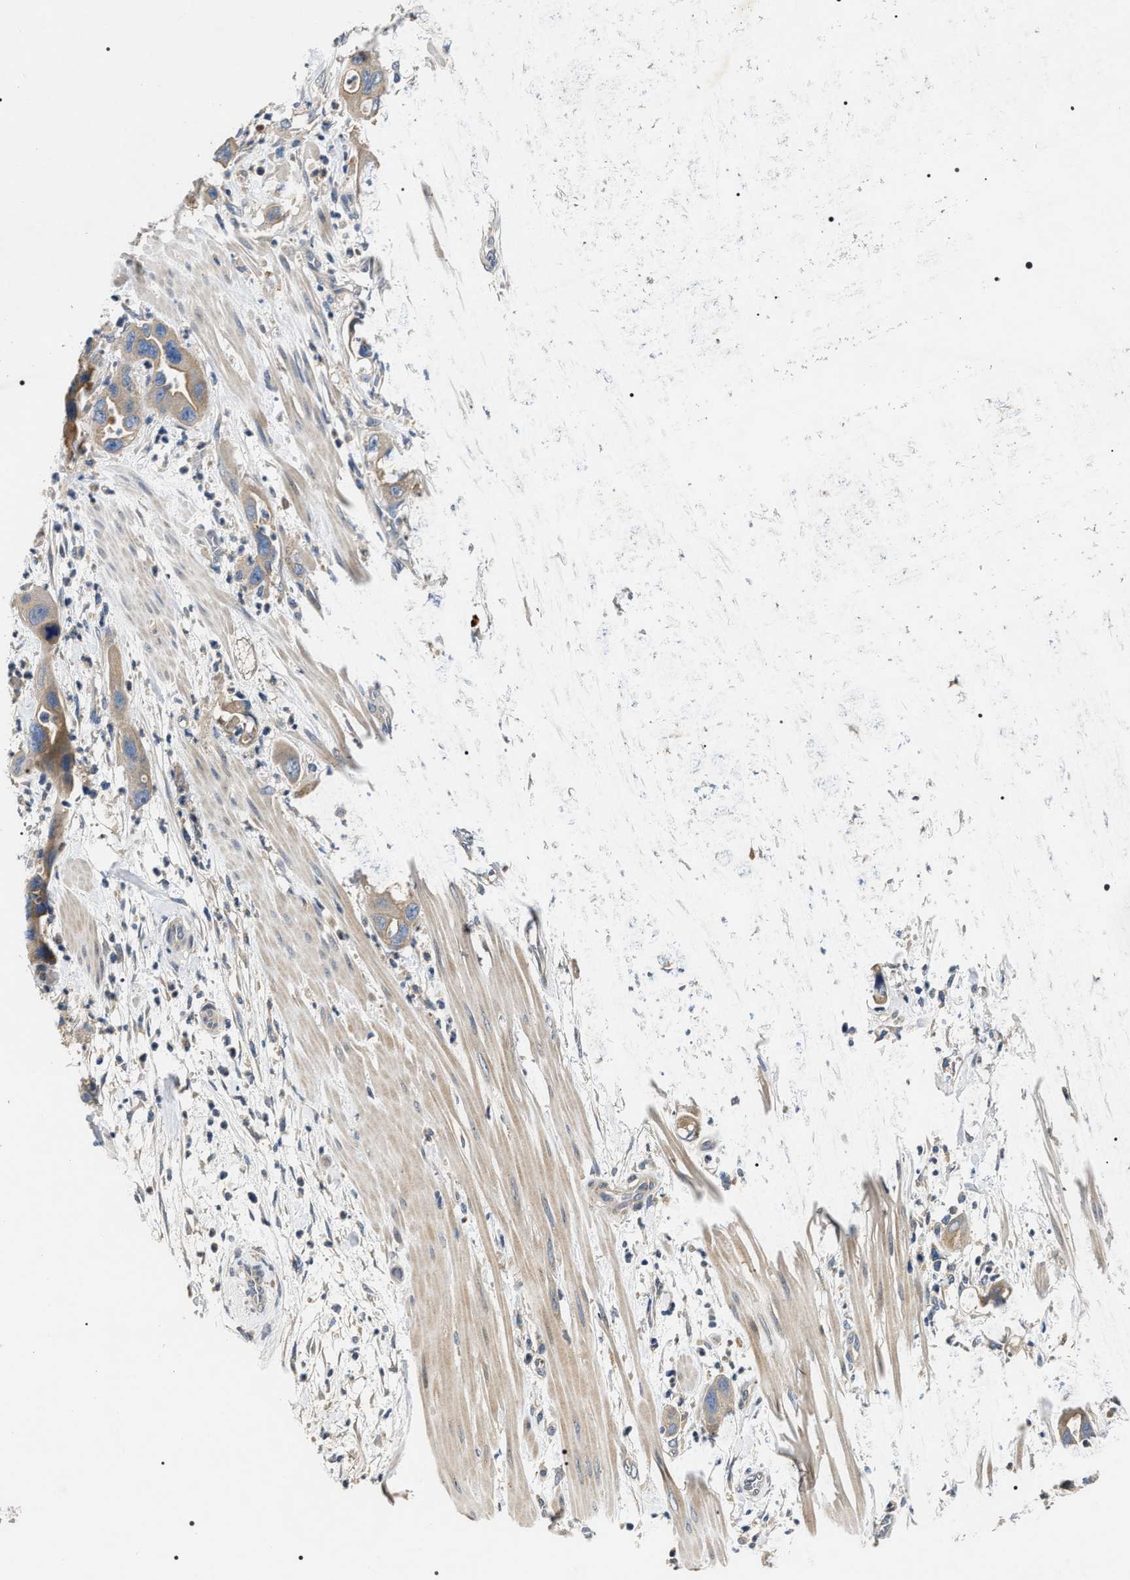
{"staining": {"intensity": "weak", "quantity": ">75%", "location": "cytoplasmic/membranous"}, "tissue": "pancreatic cancer", "cell_type": "Tumor cells", "image_type": "cancer", "snomed": [{"axis": "morphology", "description": "Adenocarcinoma, NOS"}, {"axis": "topography", "description": "Pancreas"}], "caption": "High-magnification brightfield microscopy of pancreatic cancer (adenocarcinoma) stained with DAB (brown) and counterstained with hematoxylin (blue). tumor cells exhibit weak cytoplasmic/membranous staining is present in approximately>75% of cells.", "gene": "IFT81", "patient": {"sex": "female", "age": 71}}